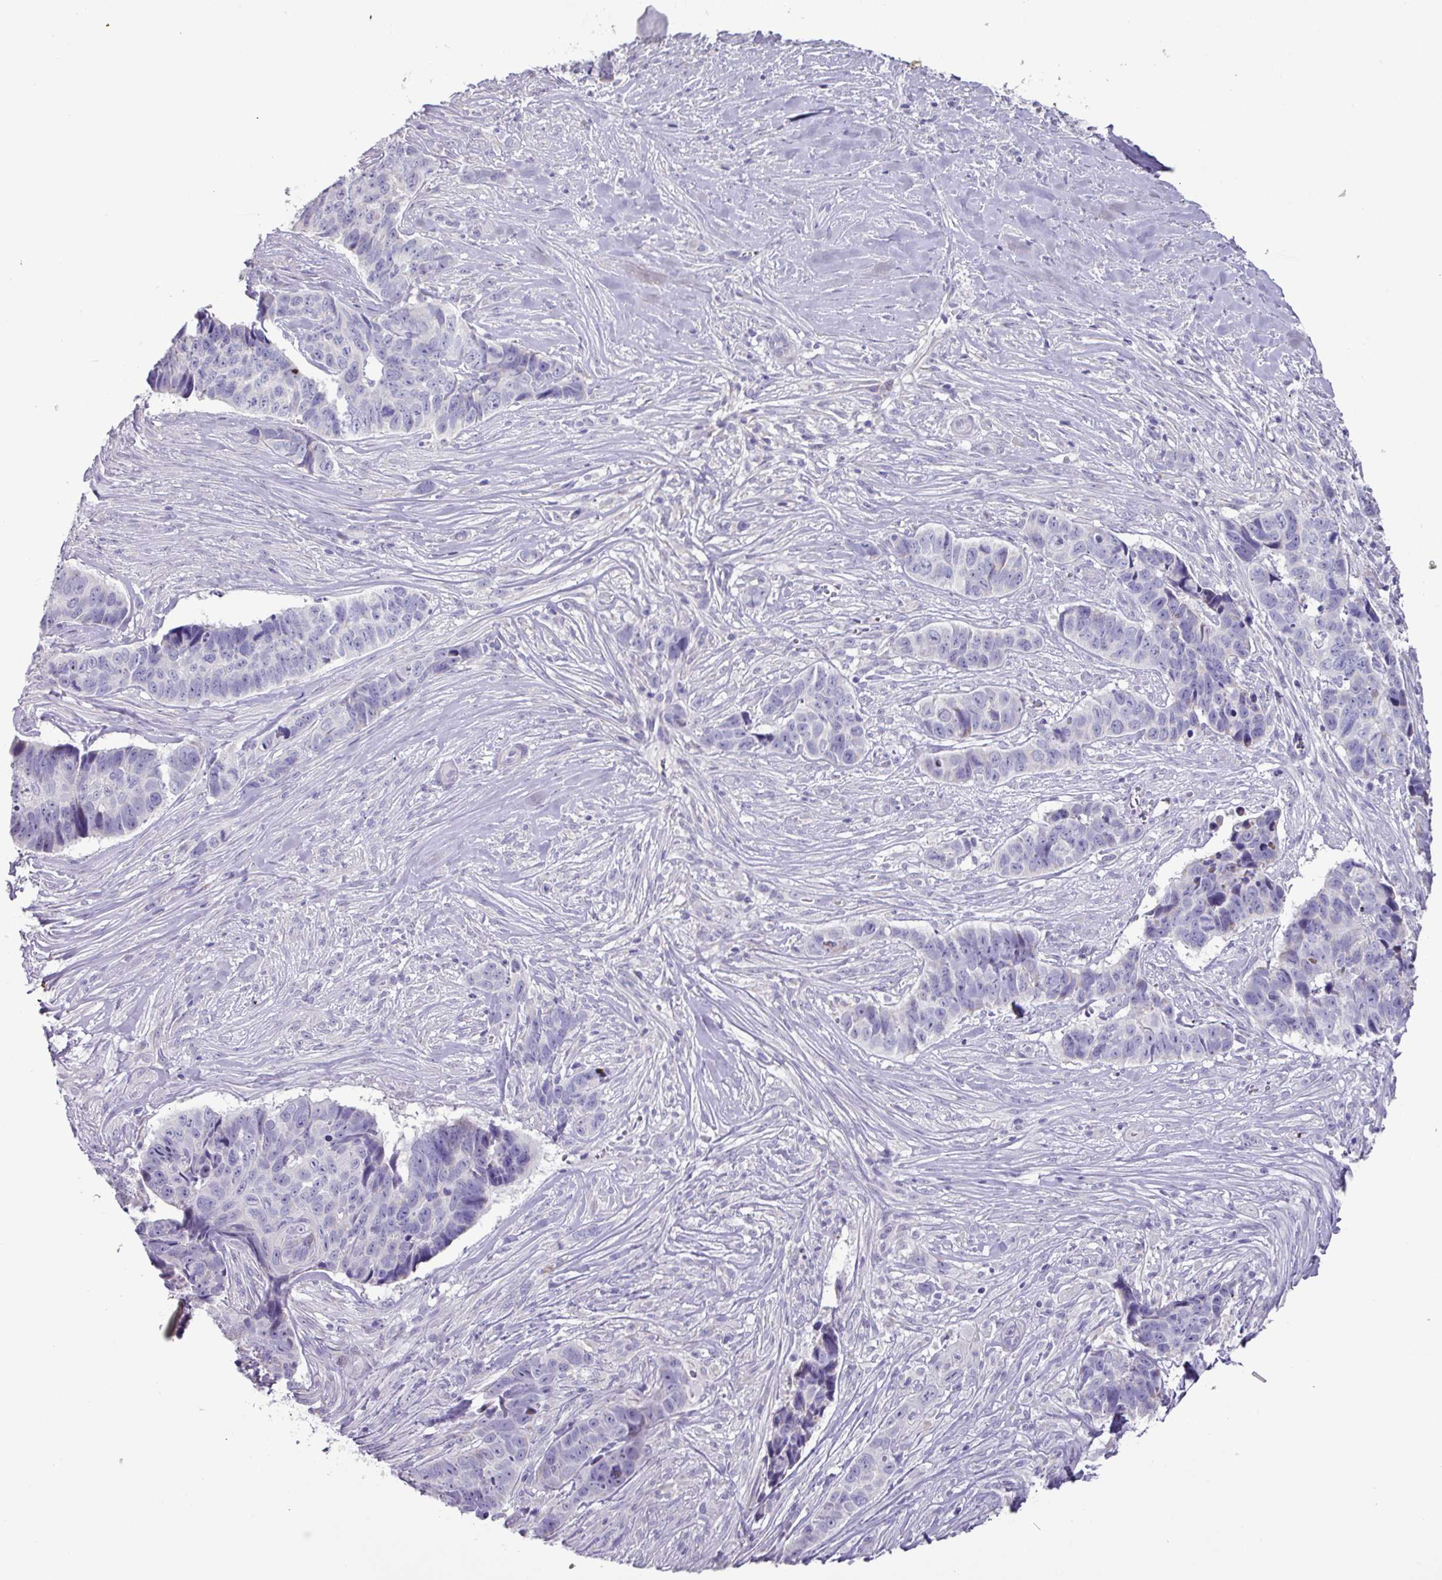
{"staining": {"intensity": "negative", "quantity": "none", "location": "none"}, "tissue": "skin cancer", "cell_type": "Tumor cells", "image_type": "cancer", "snomed": [{"axis": "morphology", "description": "Basal cell carcinoma"}, {"axis": "topography", "description": "Skin"}], "caption": "This is an immunohistochemistry (IHC) photomicrograph of skin basal cell carcinoma. There is no staining in tumor cells.", "gene": "MT-ND4", "patient": {"sex": "female", "age": 82}}